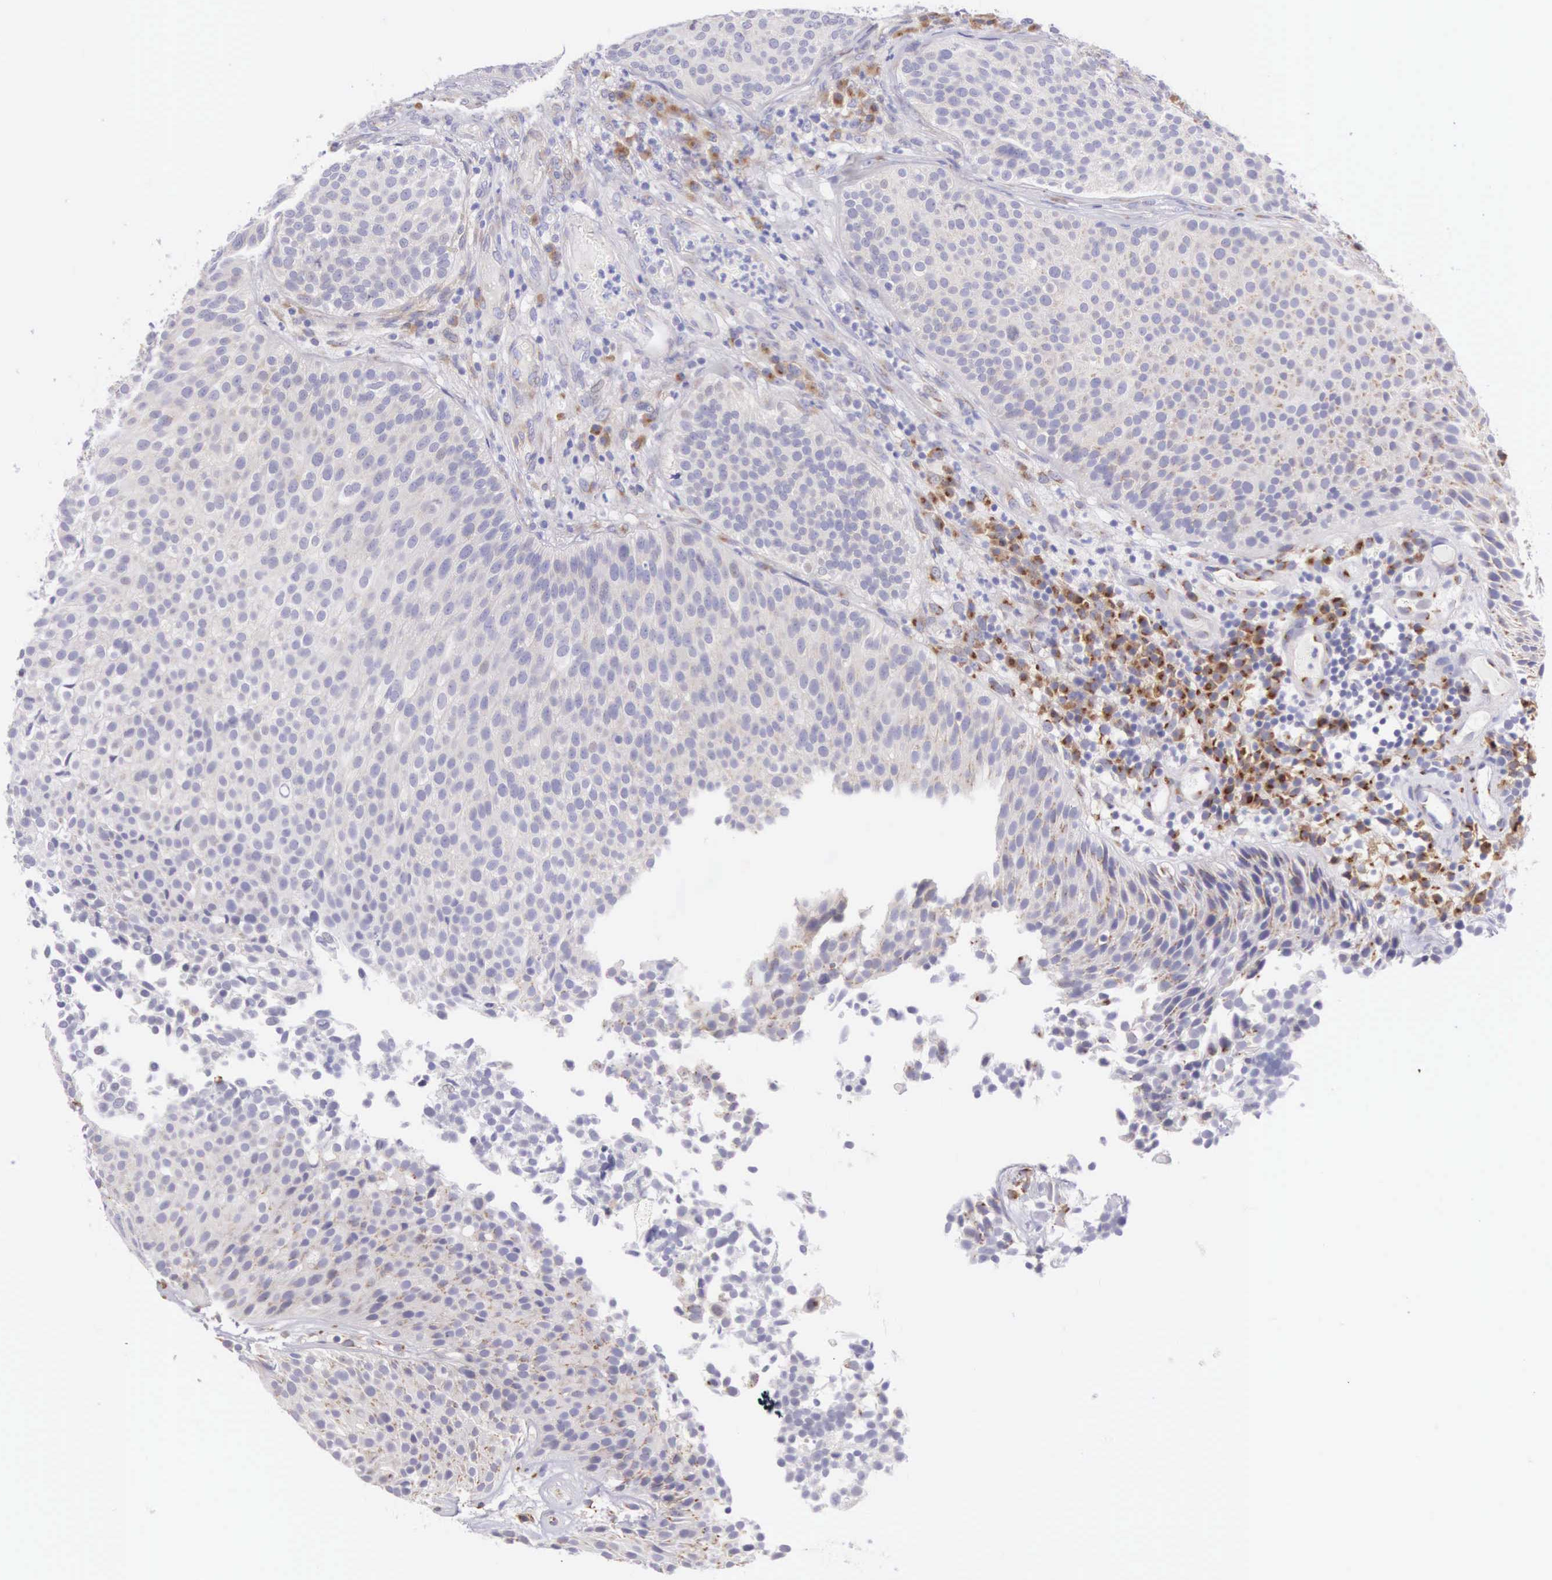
{"staining": {"intensity": "weak", "quantity": "<25%", "location": "cytoplasmic/membranous"}, "tissue": "urothelial cancer", "cell_type": "Tumor cells", "image_type": "cancer", "snomed": [{"axis": "morphology", "description": "Urothelial carcinoma, Low grade"}, {"axis": "topography", "description": "Urinary bladder"}], "caption": "High magnification brightfield microscopy of urothelial carcinoma (low-grade) stained with DAB (brown) and counterstained with hematoxylin (blue): tumor cells show no significant expression.", "gene": "ARFGAP3", "patient": {"sex": "male", "age": 85}}